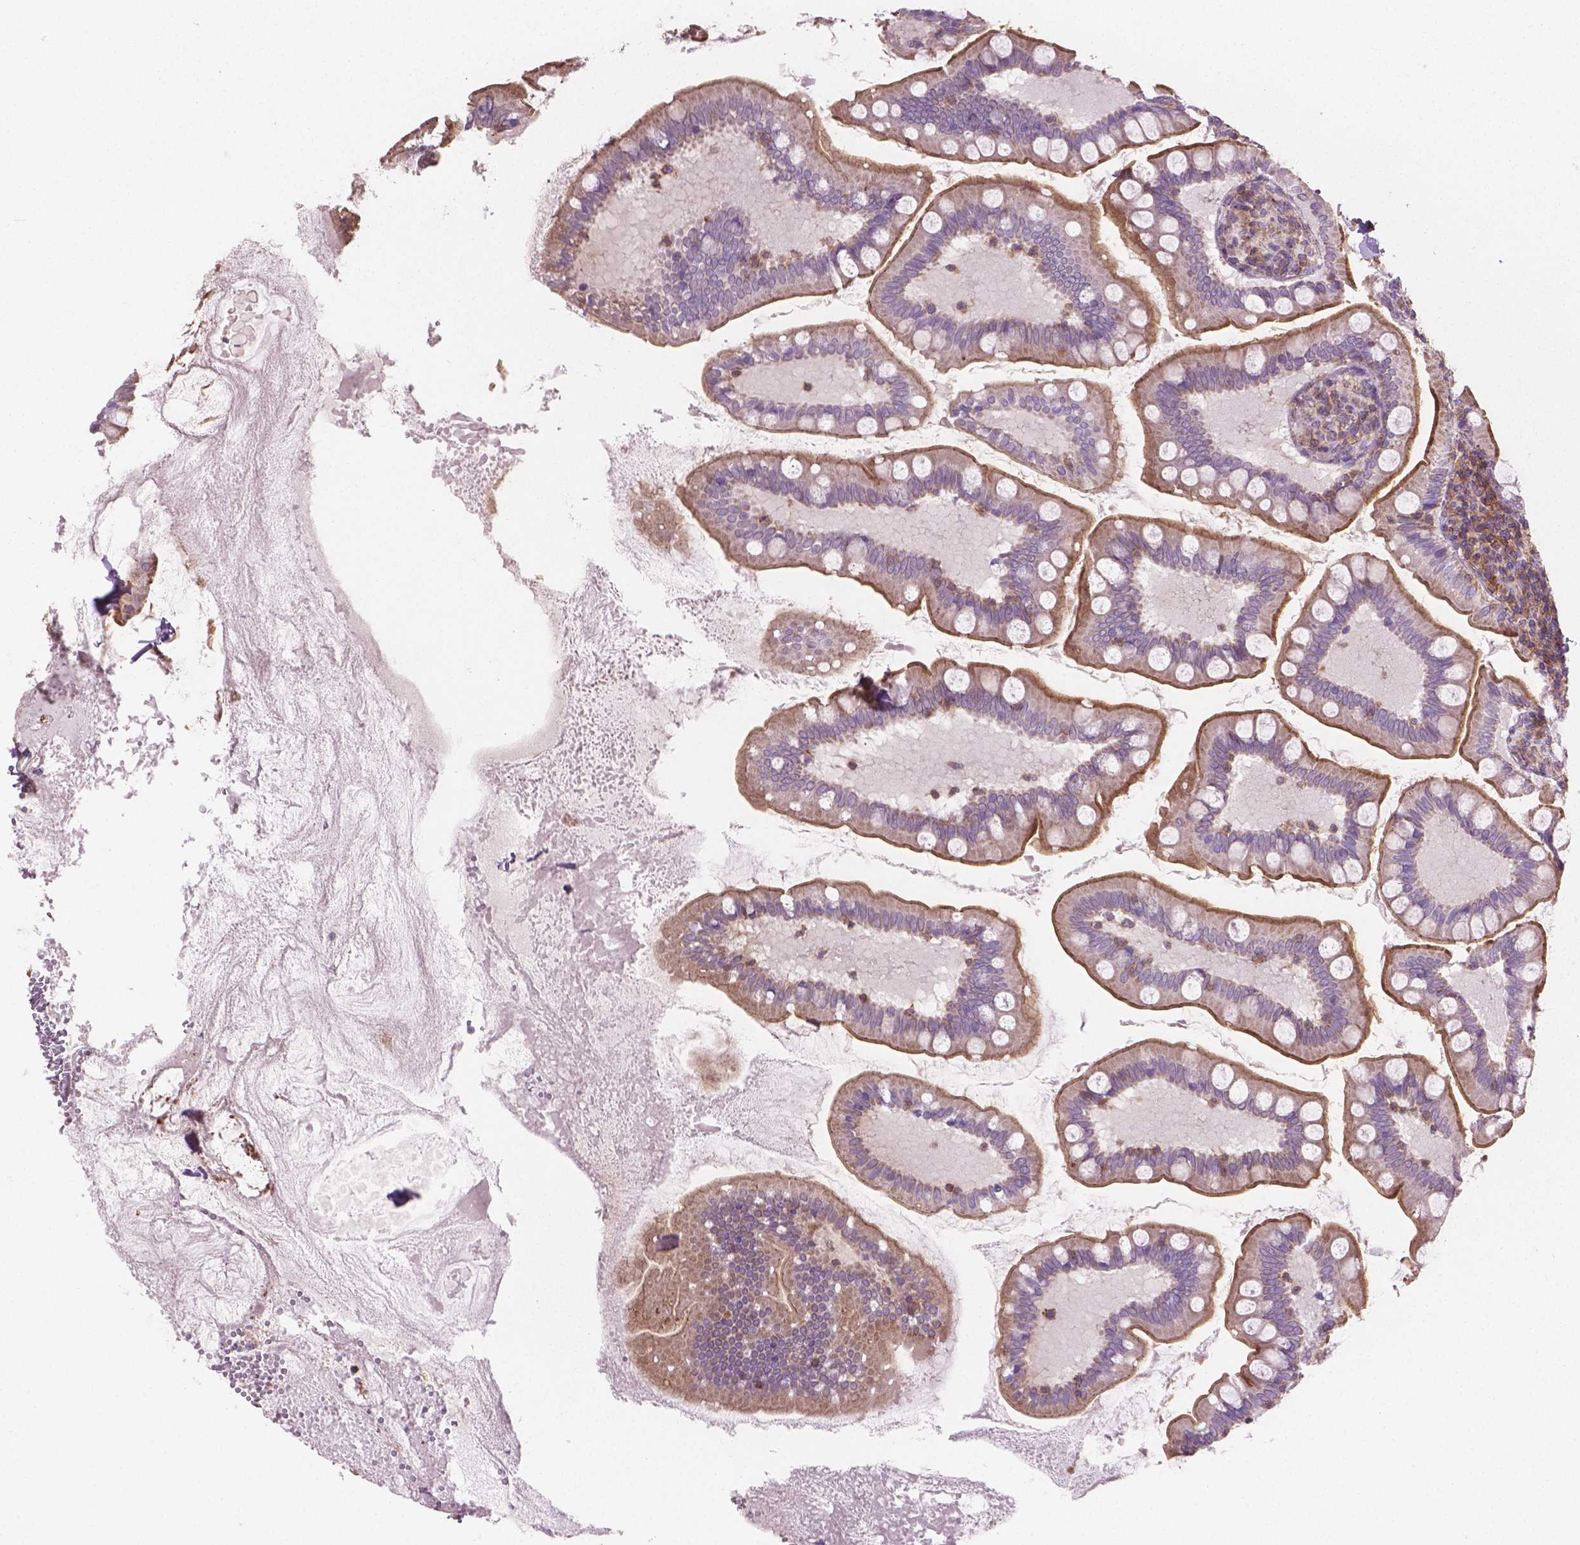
{"staining": {"intensity": "moderate", "quantity": ">75%", "location": "cytoplasmic/membranous"}, "tissue": "small intestine", "cell_type": "Glandular cells", "image_type": "normal", "snomed": [{"axis": "morphology", "description": "Normal tissue, NOS"}, {"axis": "topography", "description": "Small intestine"}], "caption": "Immunohistochemistry staining of benign small intestine, which displays medium levels of moderate cytoplasmic/membranous positivity in approximately >75% of glandular cells indicating moderate cytoplasmic/membranous protein staining. The staining was performed using DAB (brown) for protein detection and nuclei were counterstained in hematoxylin (blue).", "gene": "TCAF1", "patient": {"sex": "female", "age": 56}}